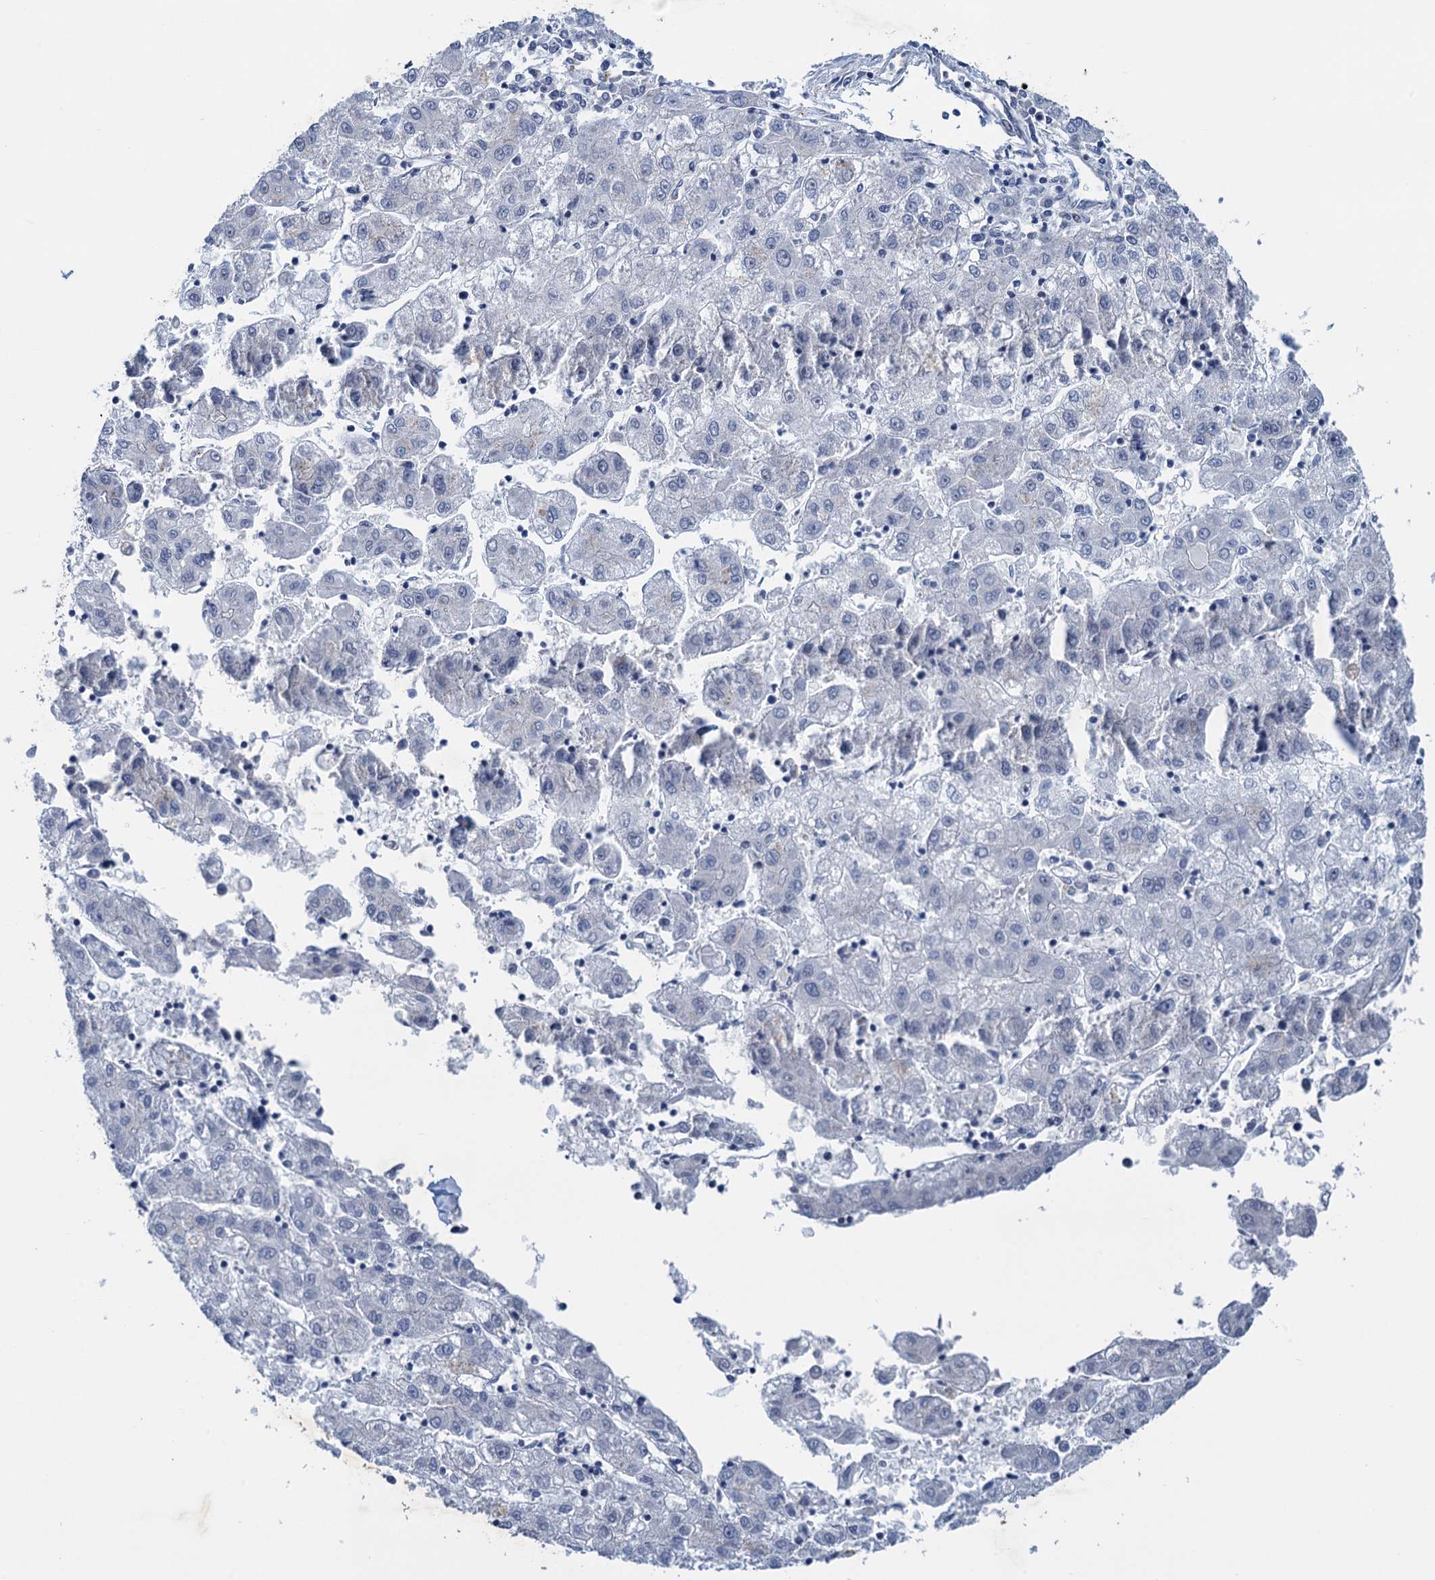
{"staining": {"intensity": "negative", "quantity": "none", "location": "none"}, "tissue": "liver cancer", "cell_type": "Tumor cells", "image_type": "cancer", "snomed": [{"axis": "morphology", "description": "Carcinoma, Hepatocellular, NOS"}, {"axis": "topography", "description": "Liver"}], "caption": "The image exhibits no significant positivity in tumor cells of liver hepatocellular carcinoma.", "gene": "ESYT3", "patient": {"sex": "male", "age": 72}}